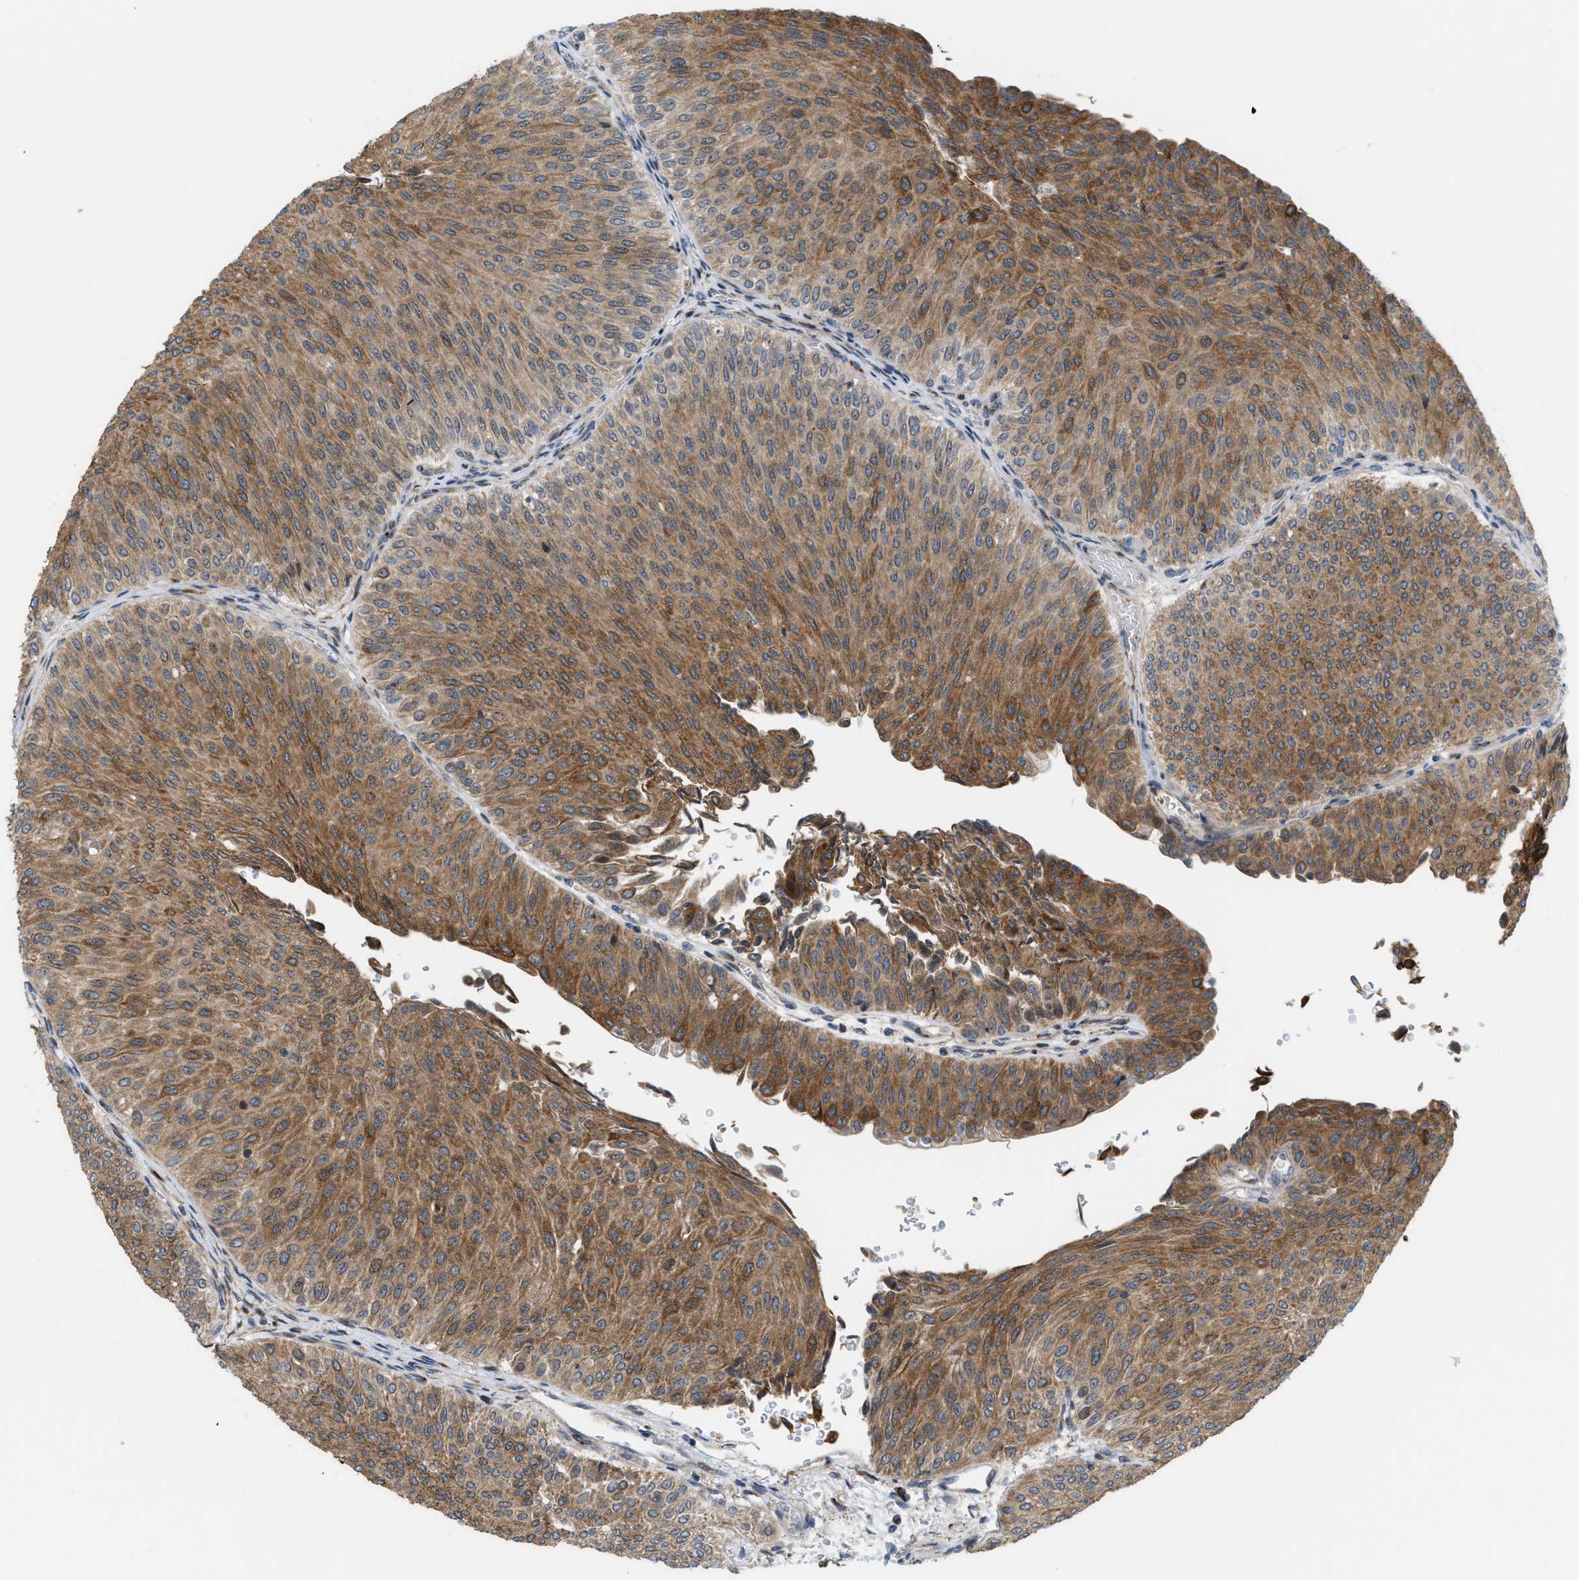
{"staining": {"intensity": "moderate", "quantity": ">75%", "location": "cytoplasmic/membranous"}, "tissue": "urothelial cancer", "cell_type": "Tumor cells", "image_type": "cancer", "snomed": [{"axis": "morphology", "description": "Urothelial carcinoma, Low grade"}, {"axis": "topography", "description": "Urinary bladder"}], "caption": "Urothelial cancer stained with a brown dye exhibits moderate cytoplasmic/membranous positive expression in approximately >75% of tumor cells.", "gene": "DIPK1A", "patient": {"sex": "male", "age": 78}}